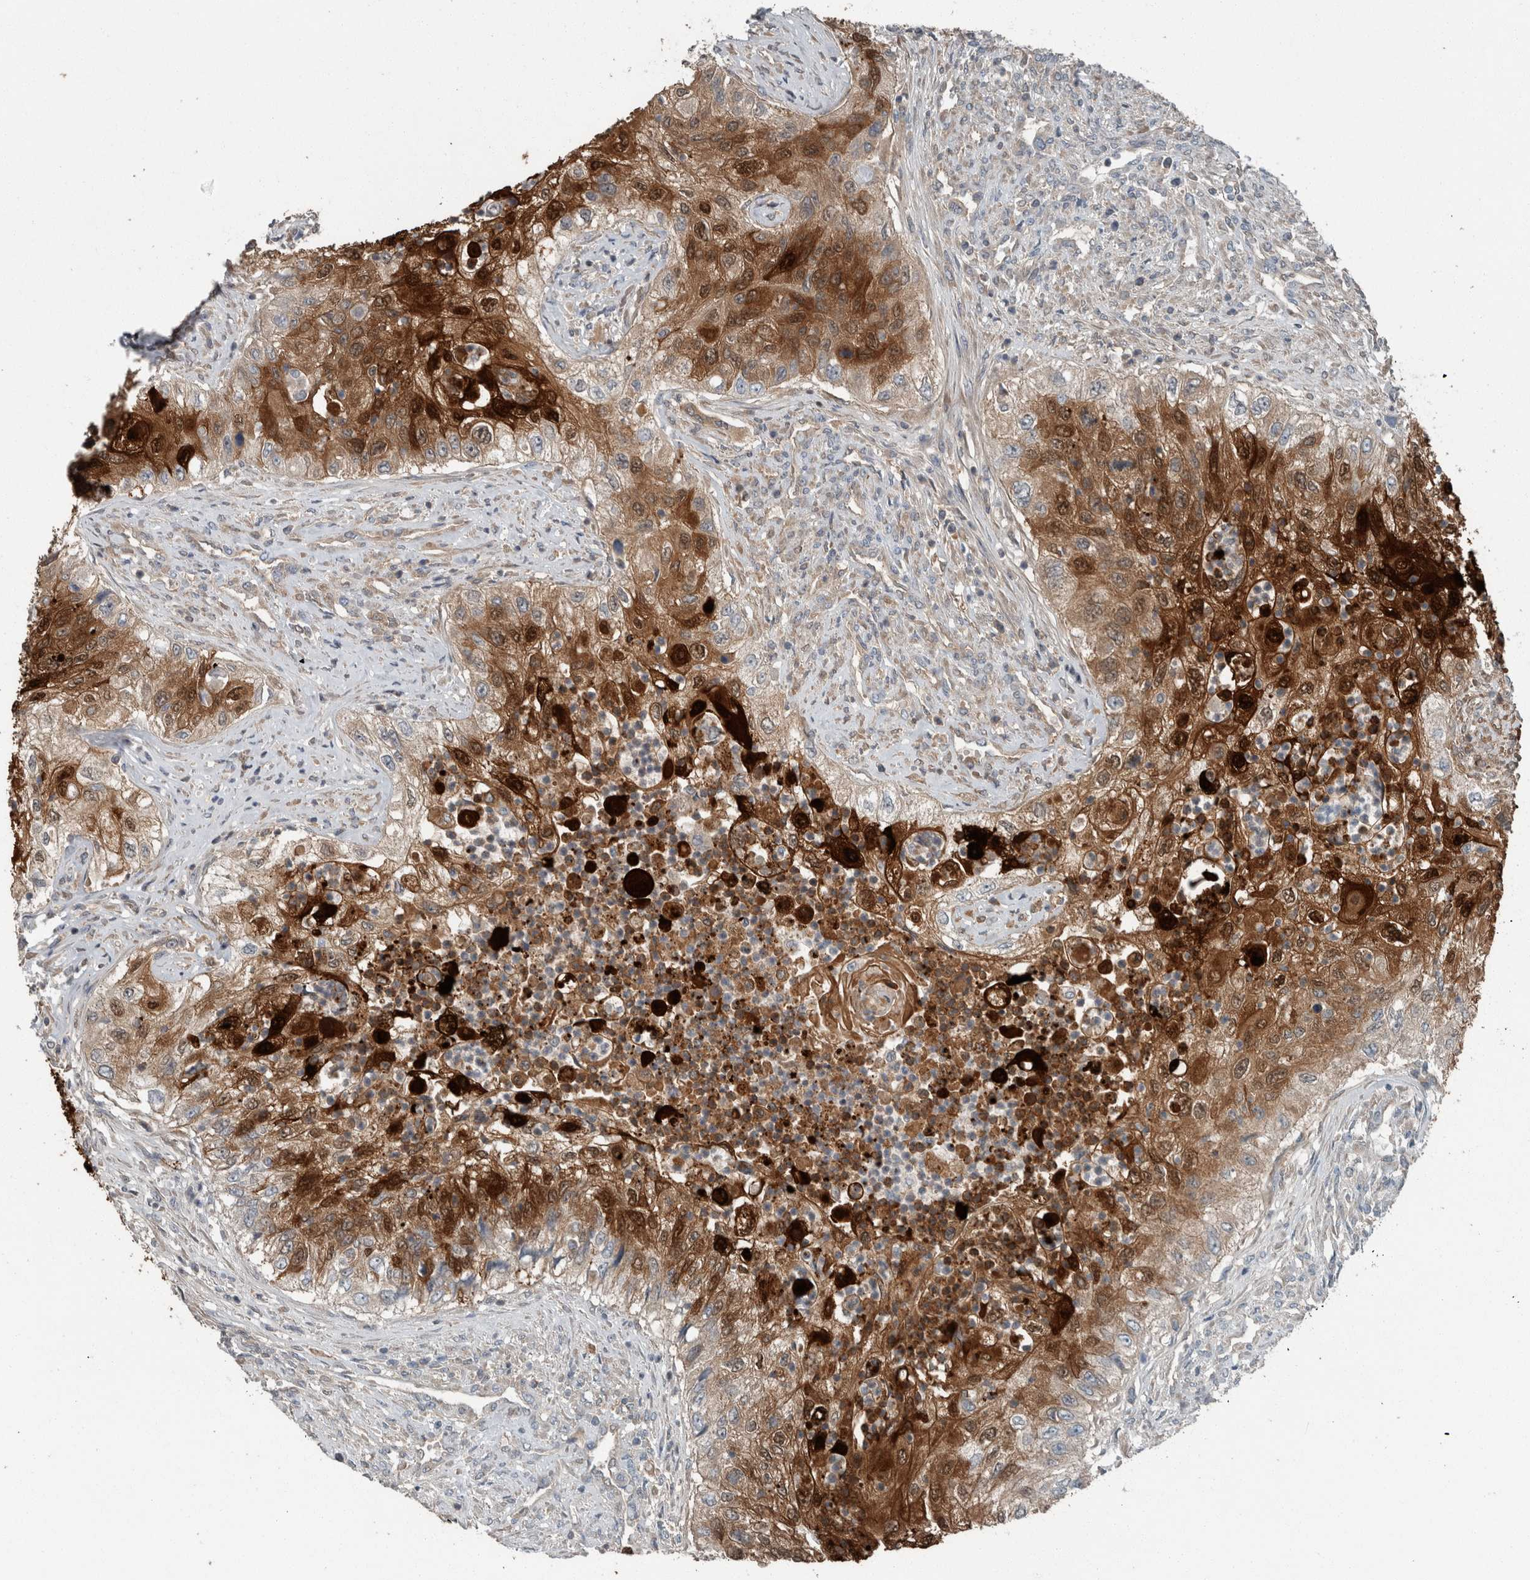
{"staining": {"intensity": "moderate", "quantity": ">75%", "location": "cytoplasmic/membranous,nuclear"}, "tissue": "urothelial cancer", "cell_type": "Tumor cells", "image_type": "cancer", "snomed": [{"axis": "morphology", "description": "Urothelial carcinoma, High grade"}, {"axis": "topography", "description": "Urinary bladder"}], "caption": "Moderate cytoplasmic/membranous and nuclear protein positivity is seen in about >75% of tumor cells in urothelial cancer. (DAB (3,3'-diaminobenzidine) IHC with brightfield microscopy, high magnification).", "gene": "KNTC1", "patient": {"sex": "female", "age": 60}}